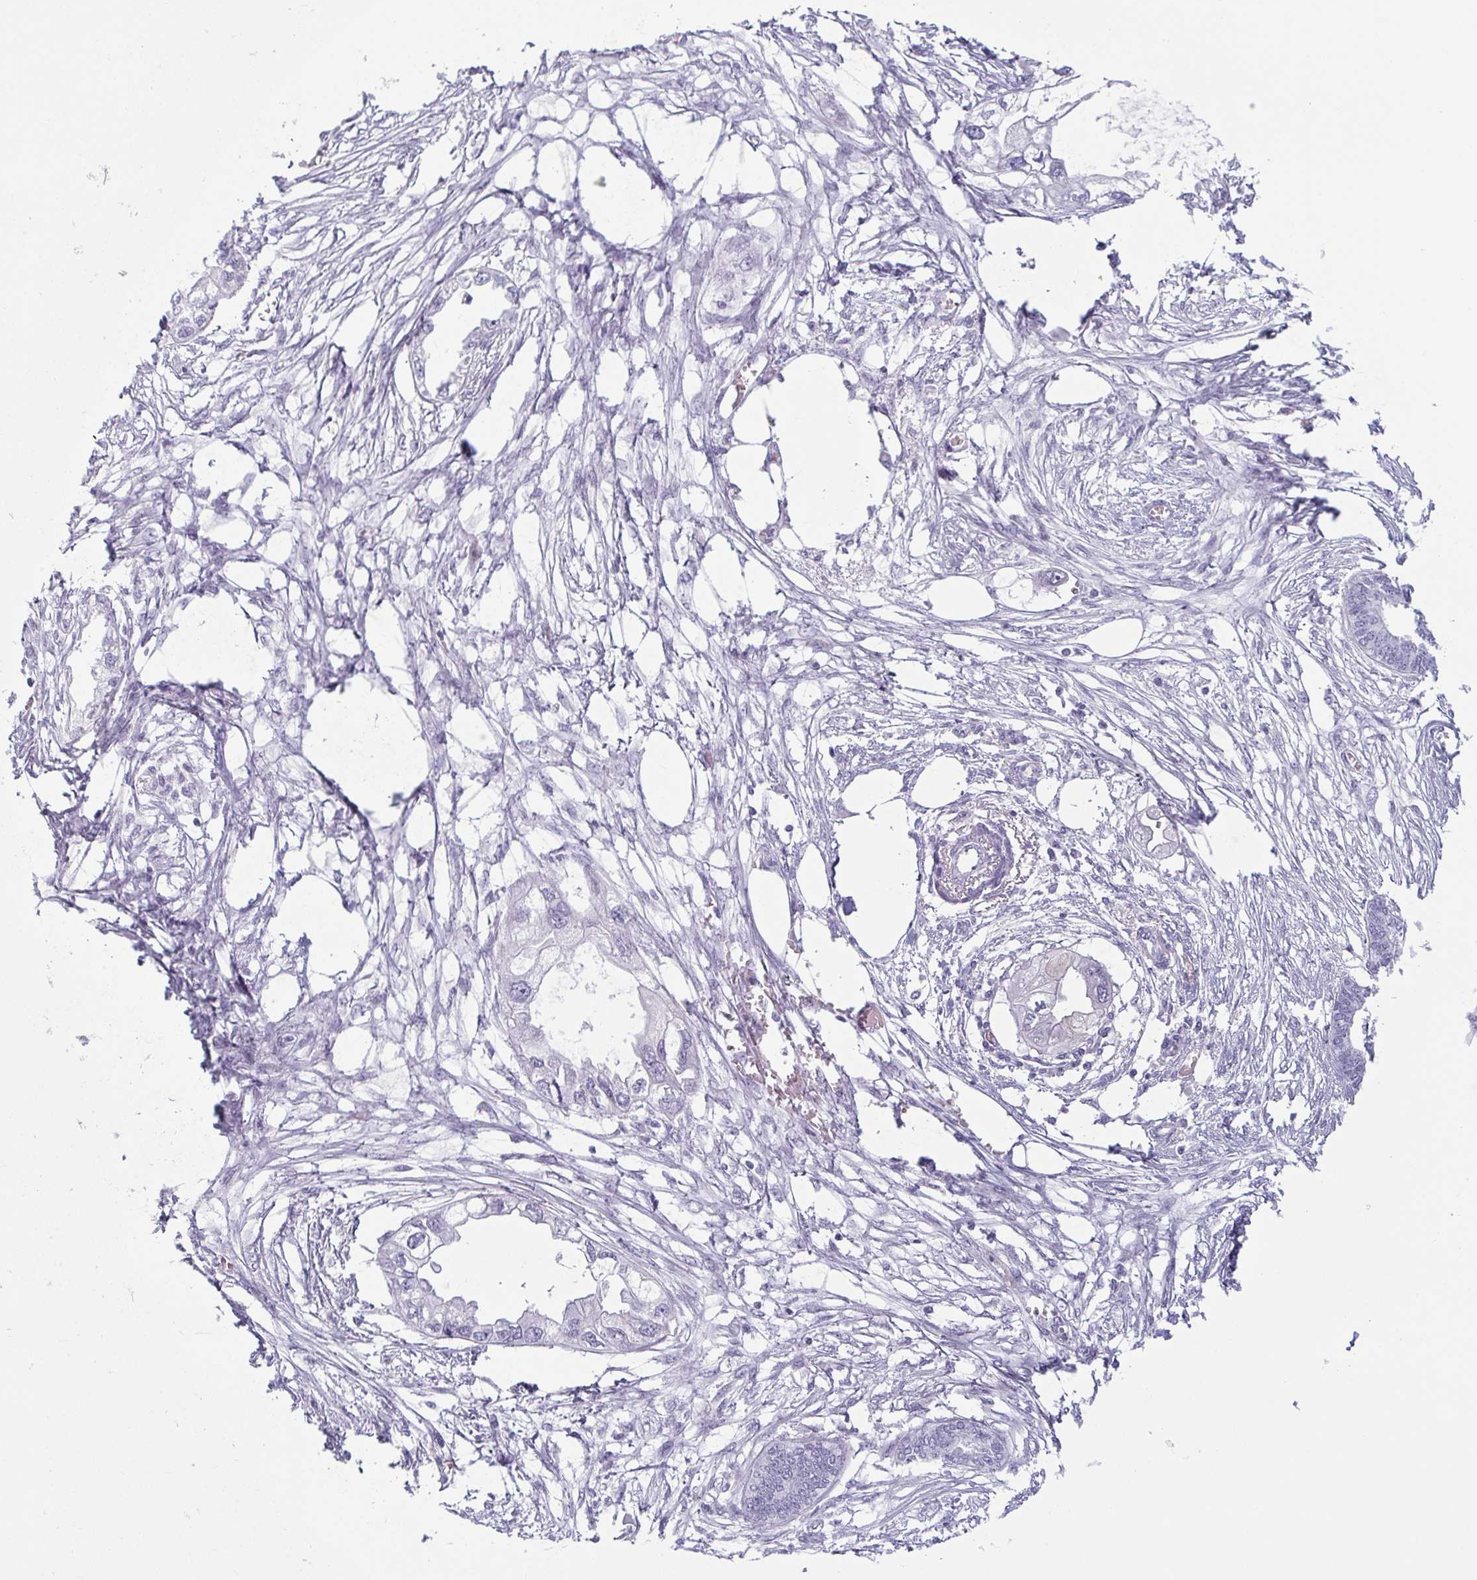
{"staining": {"intensity": "negative", "quantity": "none", "location": "none"}, "tissue": "endometrial cancer", "cell_type": "Tumor cells", "image_type": "cancer", "snomed": [{"axis": "morphology", "description": "Adenocarcinoma, NOS"}, {"axis": "morphology", "description": "Adenocarcinoma, metastatic, NOS"}, {"axis": "topography", "description": "Adipose tissue"}, {"axis": "topography", "description": "Endometrium"}], "caption": "Tumor cells are negative for protein expression in human metastatic adenocarcinoma (endometrial).", "gene": "KRT78", "patient": {"sex": "female", "age": 67}}